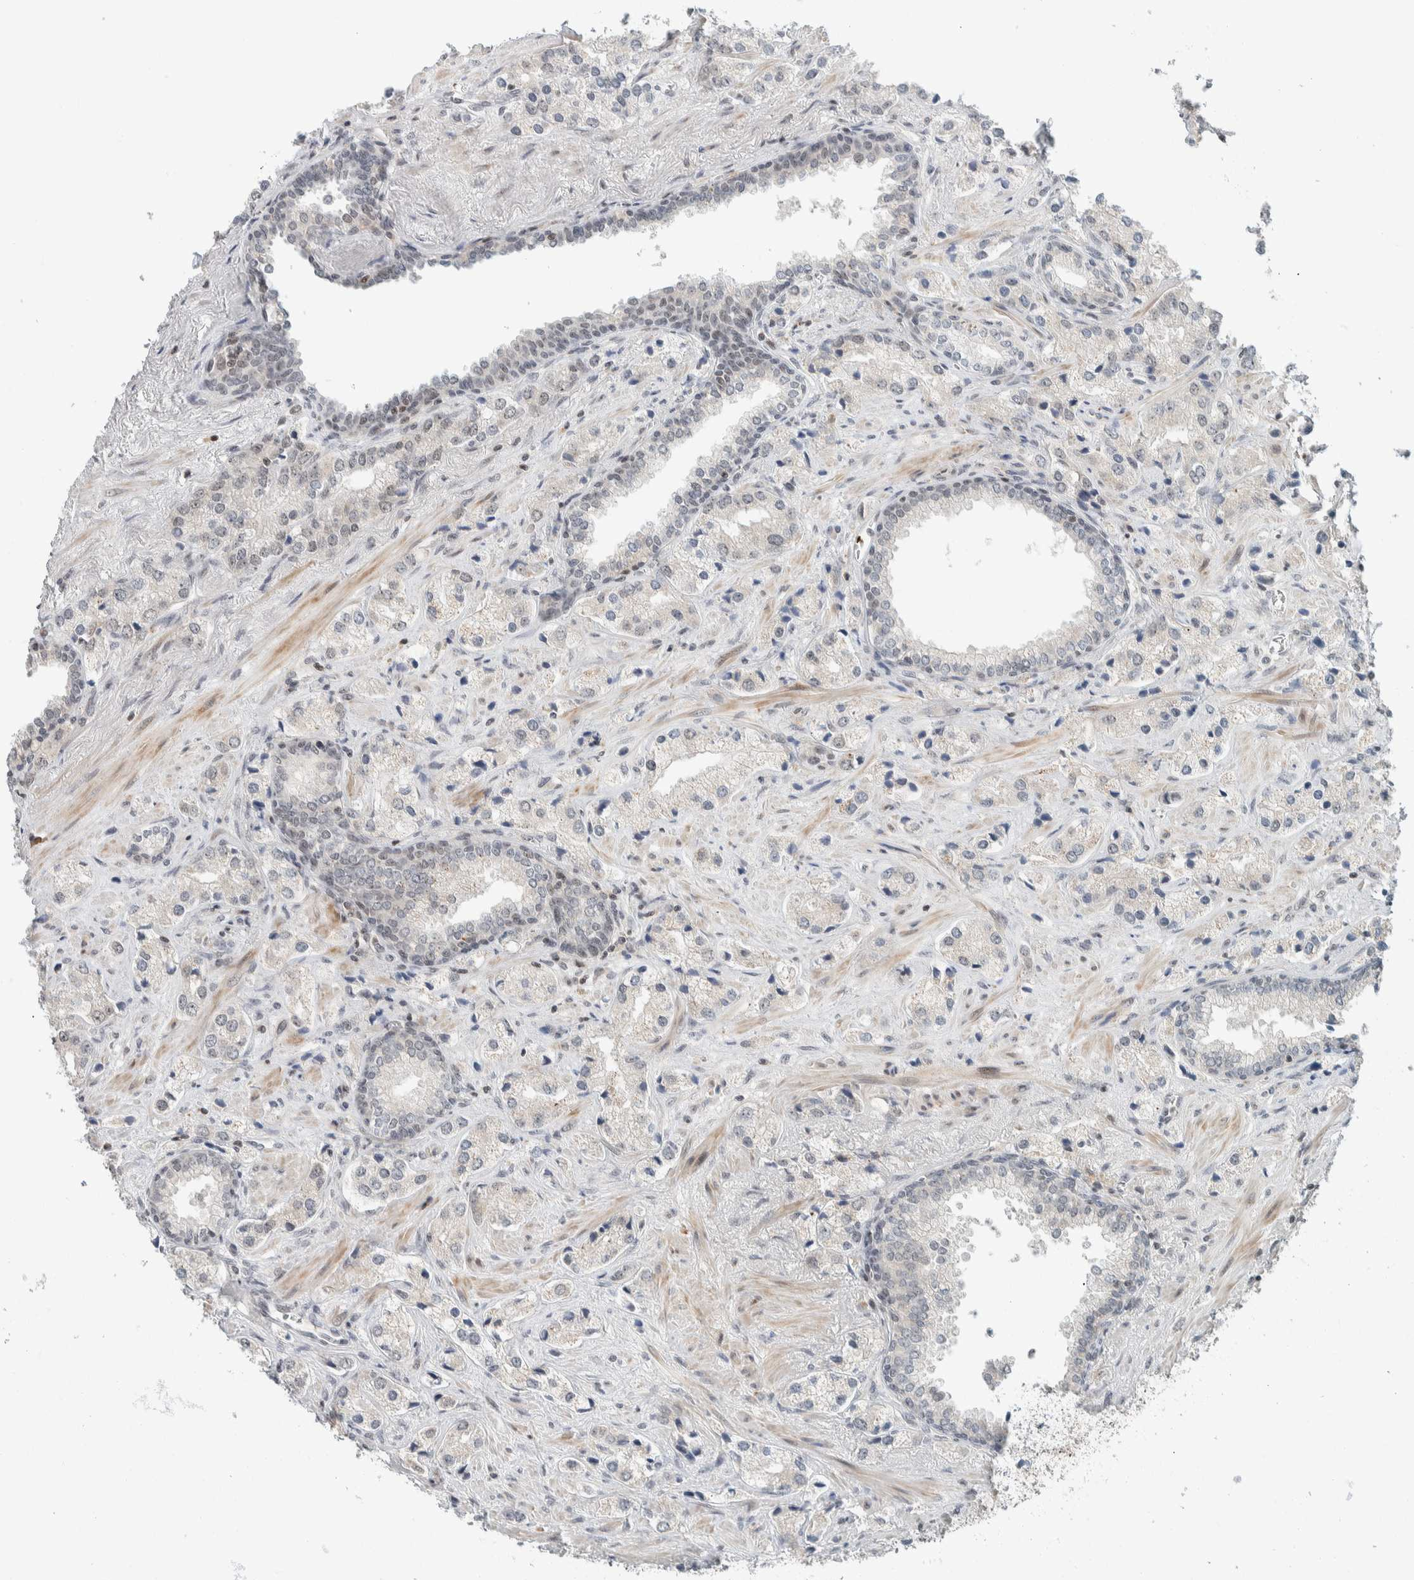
{"staining": {"intensity": "negative", "quantity": "none", "location": "none"}, "tissue": "prostate cancer", "cell_type": "Tumor cells", "image_type": "cancer", "snomed": [{"axis": "morphology", "description": "Adenocarcinoma, High grade"}, {"axis": "topography", "description": "Prostate"}], "caption": "Protein analysis of adenocarcinoma (high-grade) (prostate) reveals no significant staining in tumor cells.", "gene": "ZBTB2", "patient": {"sex": "male", "age": 66}}